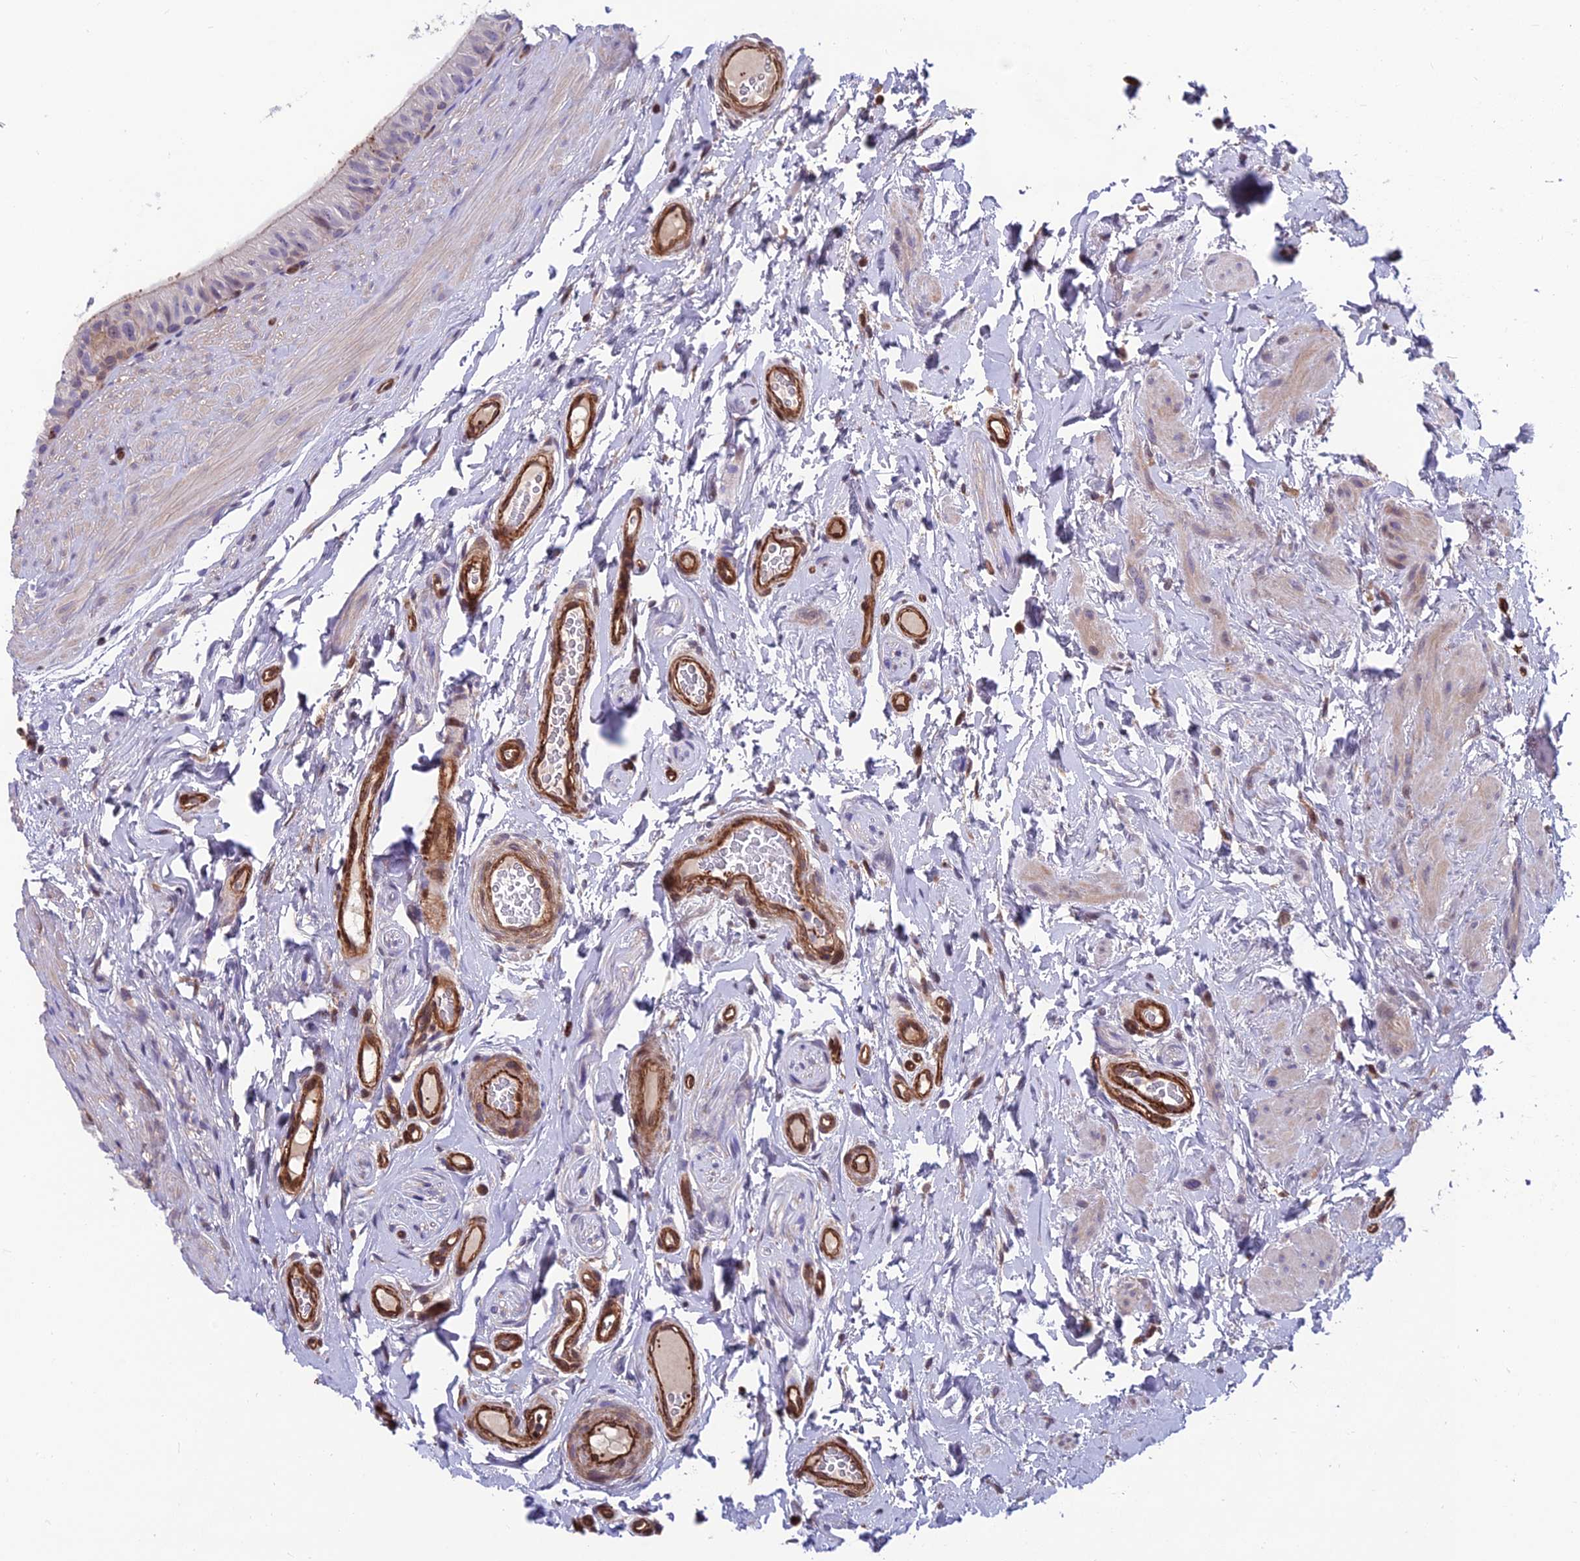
{"staining": {"intensity": "weak", "quantity": "<25%", "location": "cytoplasmic/membranous"}, "tissue": "epididymis", "cell_type": "Glandular cells", "image_type": "normal", "snomed": [{"axis": "morphology", "description": "Normal tissue, NOS"}, {"axis": "topography", "description": "Epididymis"}], "caption": "Glandular cells show no significant expression in normal epididymis. (Stains: DAB IHC with hematoxylin counter stain, Microscopy: brightfield microscopy at high magnification).", "gene": "RTN4RL1", "patient": {"sex": "male", "age": 45}}